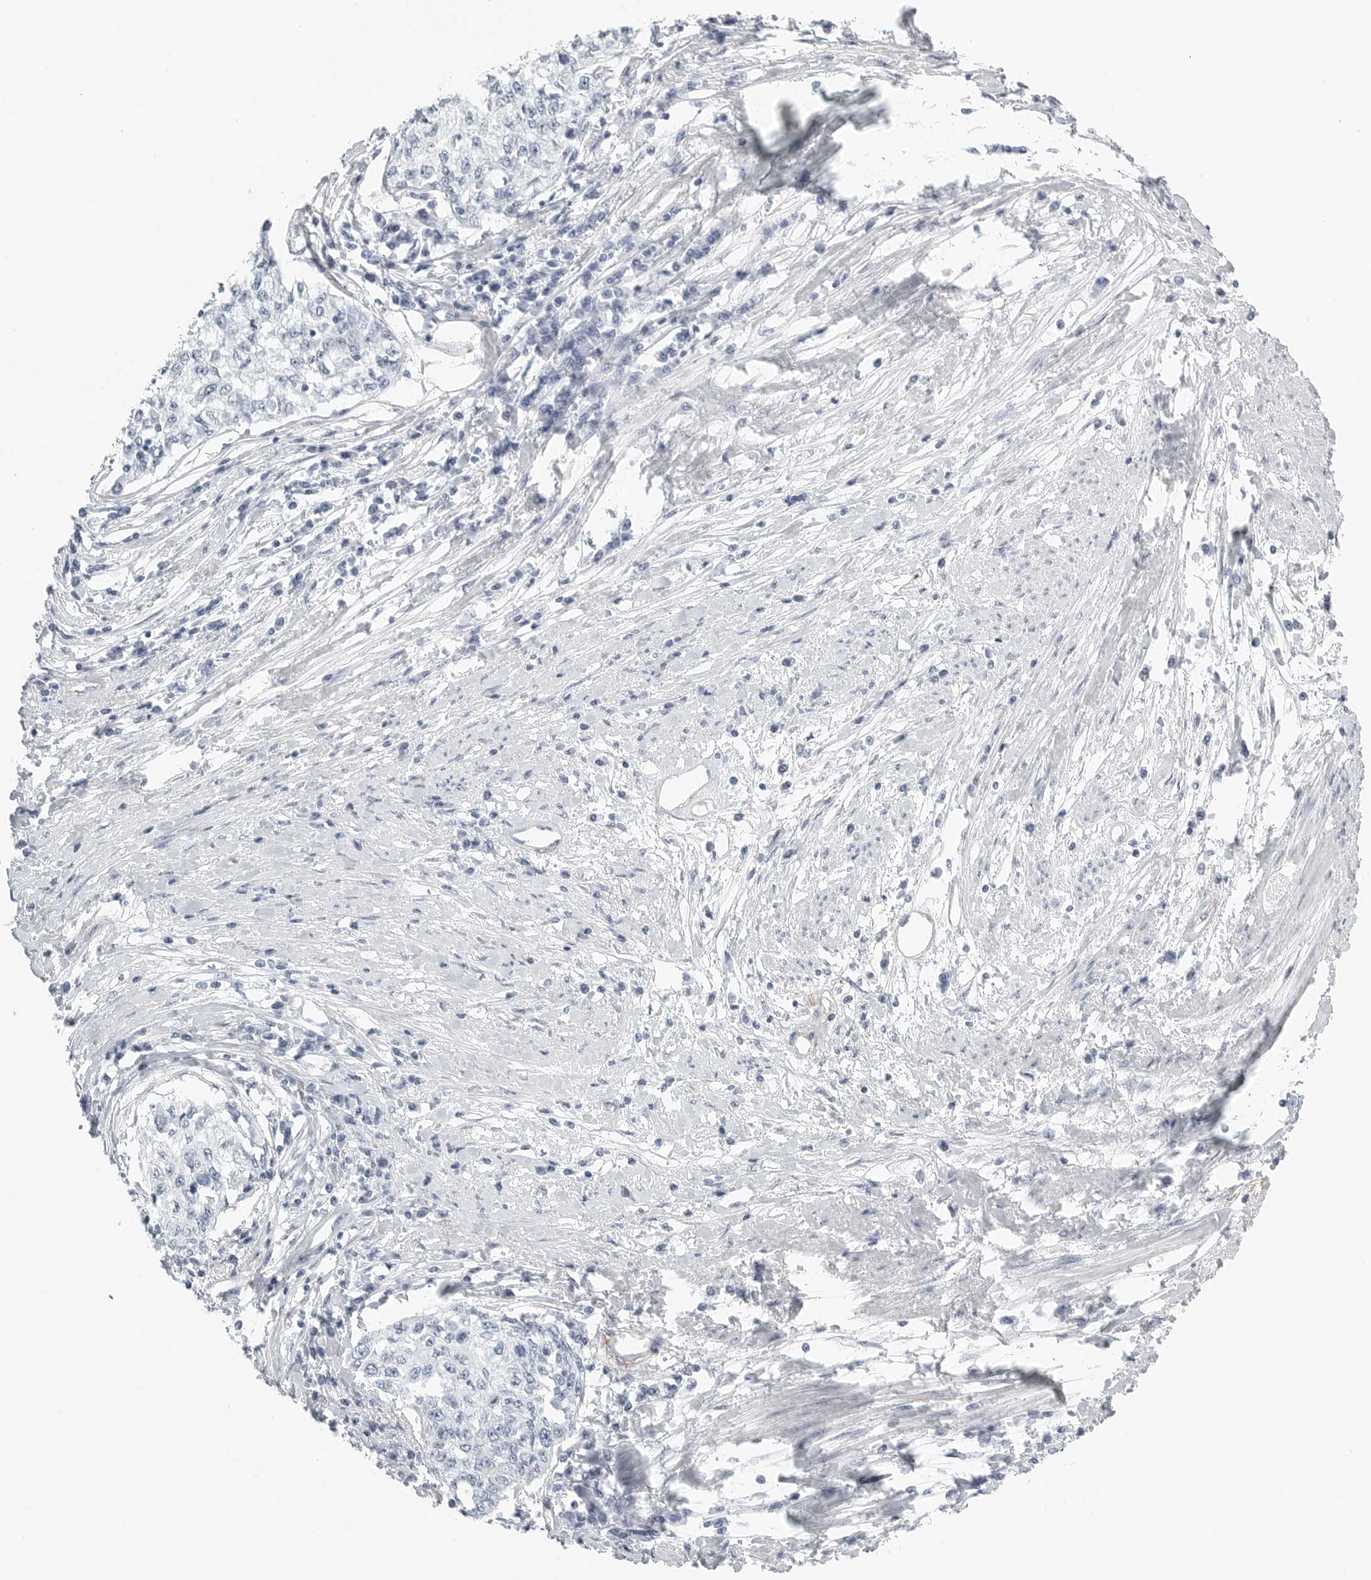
{"staining": {"intensity": "negative", "quantity": "none", "location": "none"}, "tissue": "cervical cancer", "cell_type": "Tumor cells", "image_type": "cancer", "snomed": [{"axis": "morphology", "description": "Squamous cell carcinoma, NOS"}, {"axis": "topography", "description": "Cervix"}], "caption": "IHC micrograph of human squamous cell carcinoma (cervical) stained for a protein (brown), which shows no staining in tumor cells.", "gene": "TNR", "patient": {"sex": "female", "age": 57}}